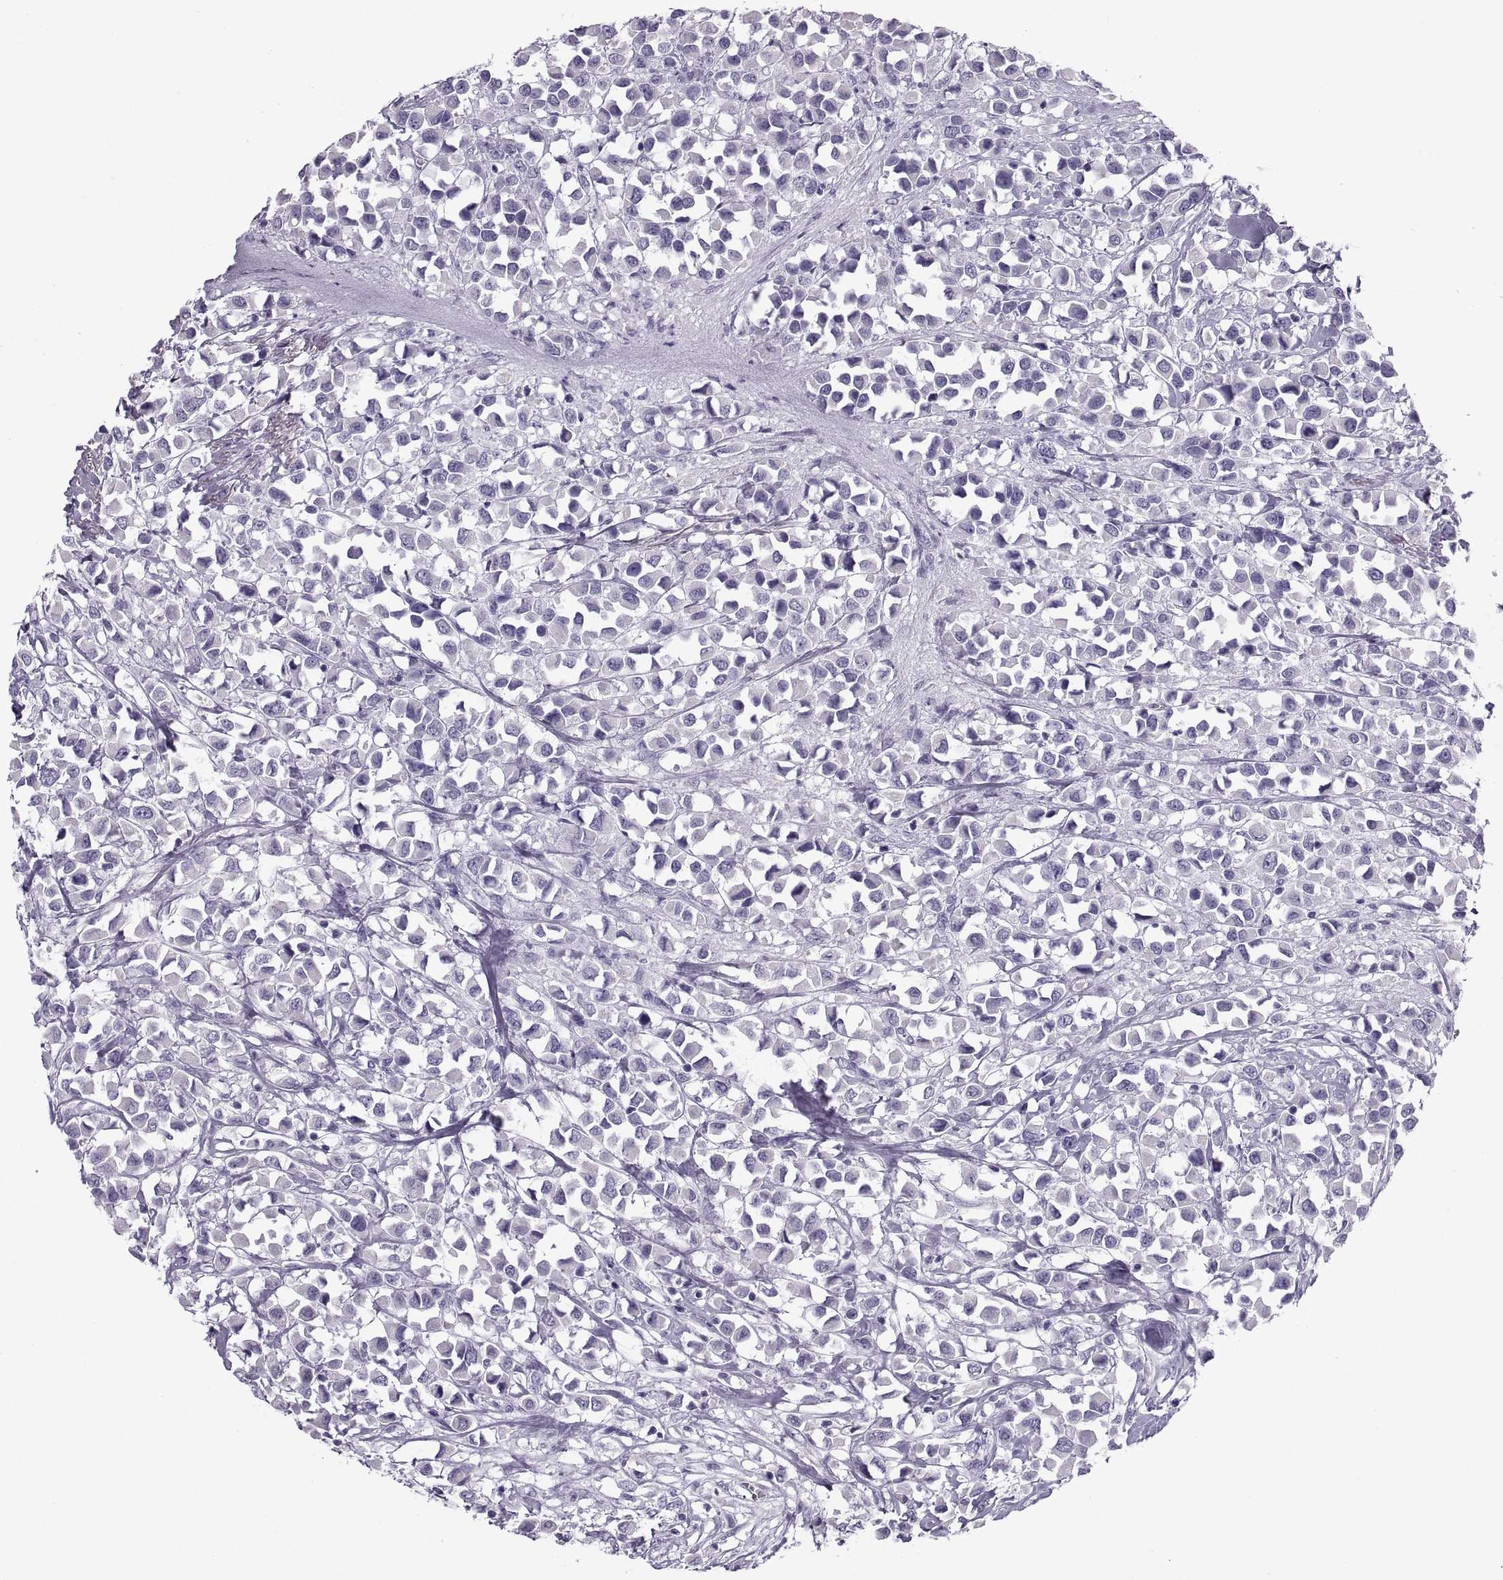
{"staining": {"intensity": "negative", "quantity": "none", "location": "none"}, "tissue": "breast cancer", "cell_type": "Tumor cells", "image_type": "cancer", "snomed": [{"axis": "morphology", "description": "Duct carcinoma"}, {"axis": "topography", "description": "Breast"}], "caption": "Immunohistochemistry (IHC) image of human breast cancer (infiltrating ductal carcinoma) stained for a protein (brown), which demonstrates no expression in tumor cells.", "gene": "RLBP1", "patient": {"sex": "female", "age": 61}}